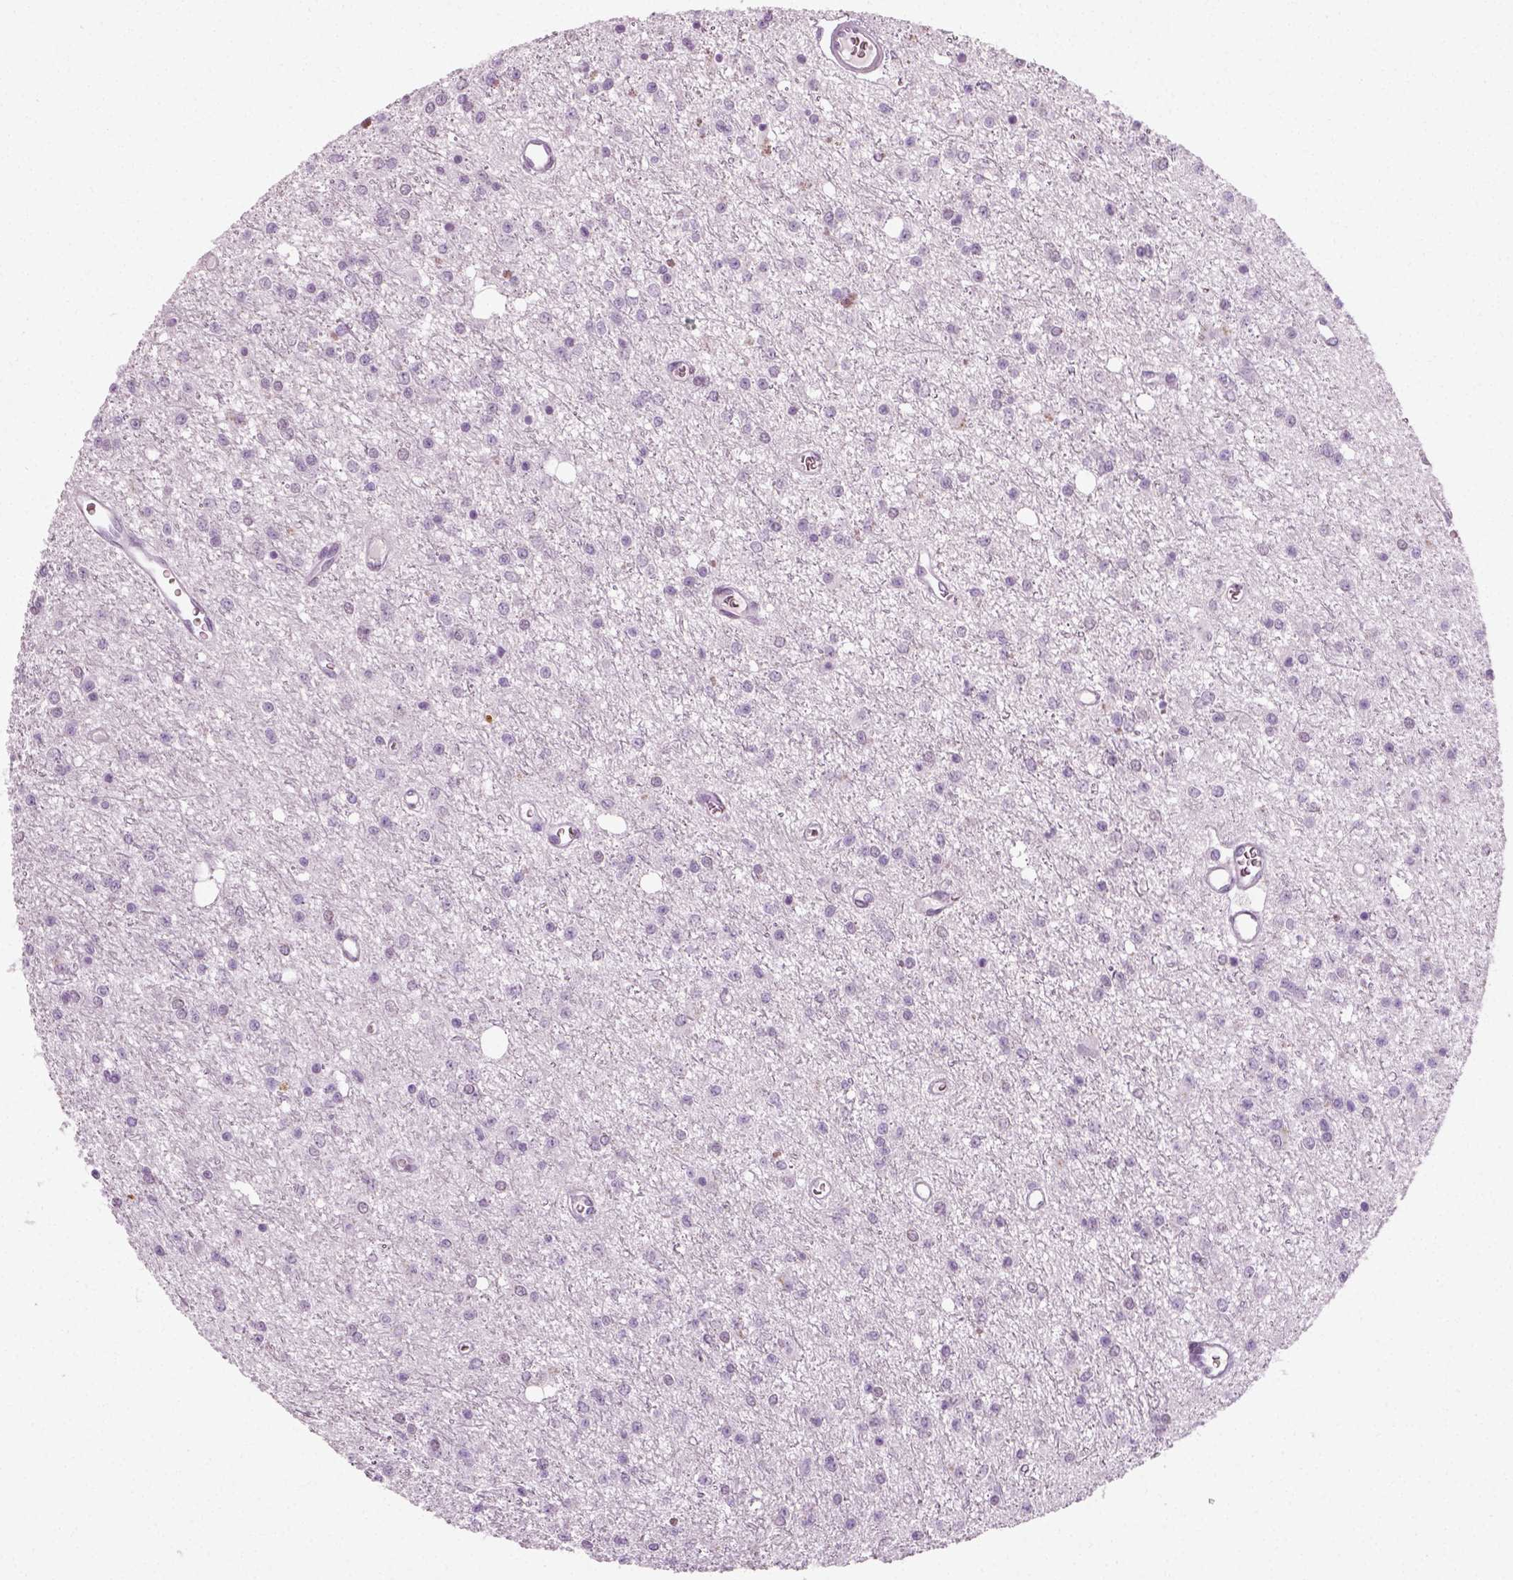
{"staining": {"intensity": "negative", "quantity": "none", "location": "none"}, "tissue": "glioma", "cell_type": "Tumor cells", "image_type": "cancer", "snomed": [{"axis": "morphology", "description": "Glioma, malignant, Low grade"}, {"axis": "topography", "description": "Brain"}], "caption": "DAB (3,3'-diaminobenzidine) immunohistochemical staining of human glioma shows no significant expression in tumor cells. Brightfield microscopy of immunohistochemistry stained with DAB (3,3'-diaminobenzidine) (brown) and hematoxylin (blue), captured at high magnification.", "gene": "SPATA31E1", "patient": {"sex": "female", "age": 45}}